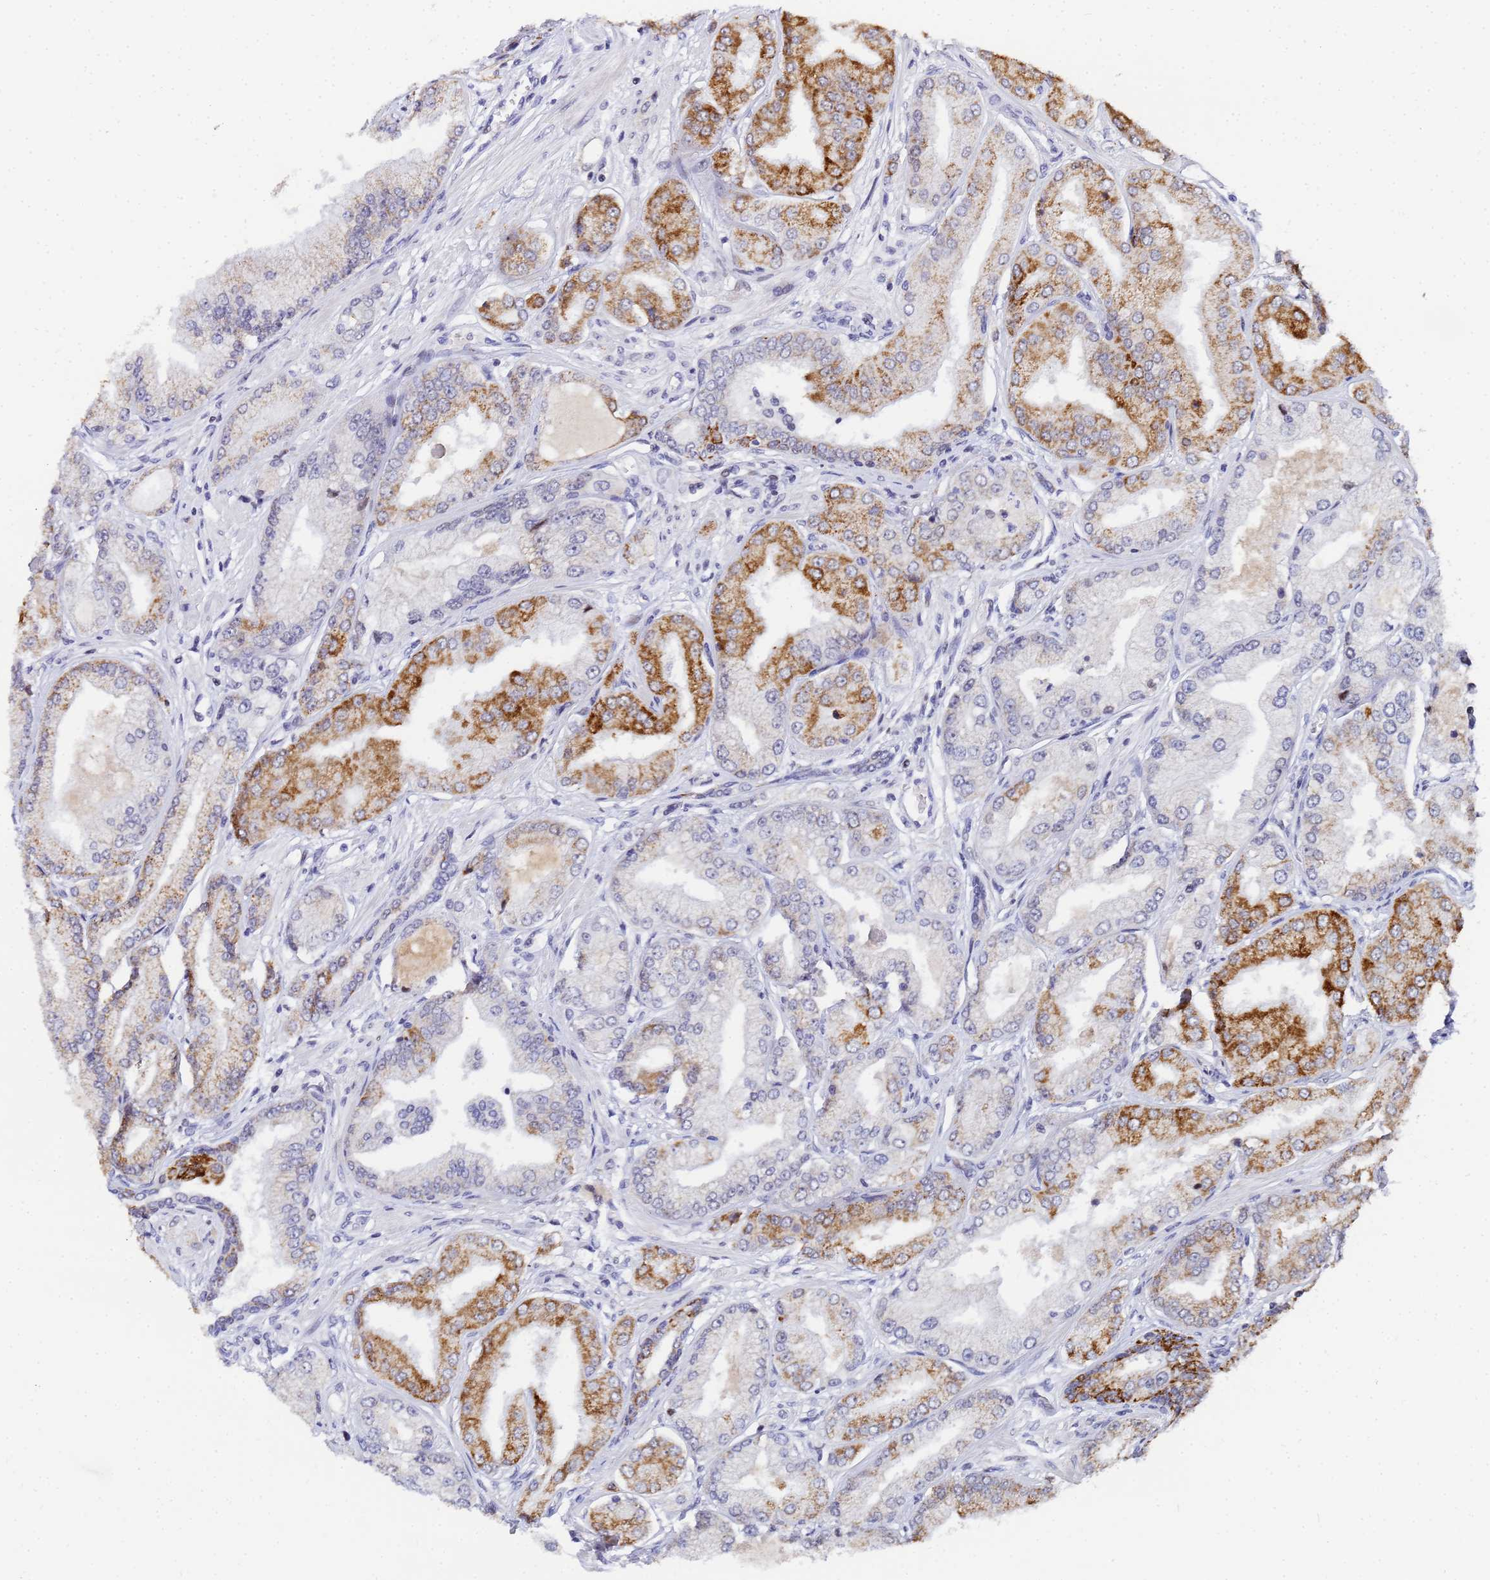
{"staining": {"intensity": "strong", "quantity": "<25%", "location": "cytoplasmic/membranous"}, "tissue": "prostate cancer", "cell_type": "Tumor cells", "image_type": "cancer", "snomed": [{"axis": "morphology", "description": "Adenocarcinoma, Low grade"}, {"axis": "topography", "description": "Prostate"}], "caption": "Tumor cells exhibit medium levels of strong cytoplasmic/membranous staining in about <25% of cells in prostate cancer (adenocarcinoma (low-grade)).", "gene": "CKMT1A", "patient": {"sex": "male", "age": 55}}